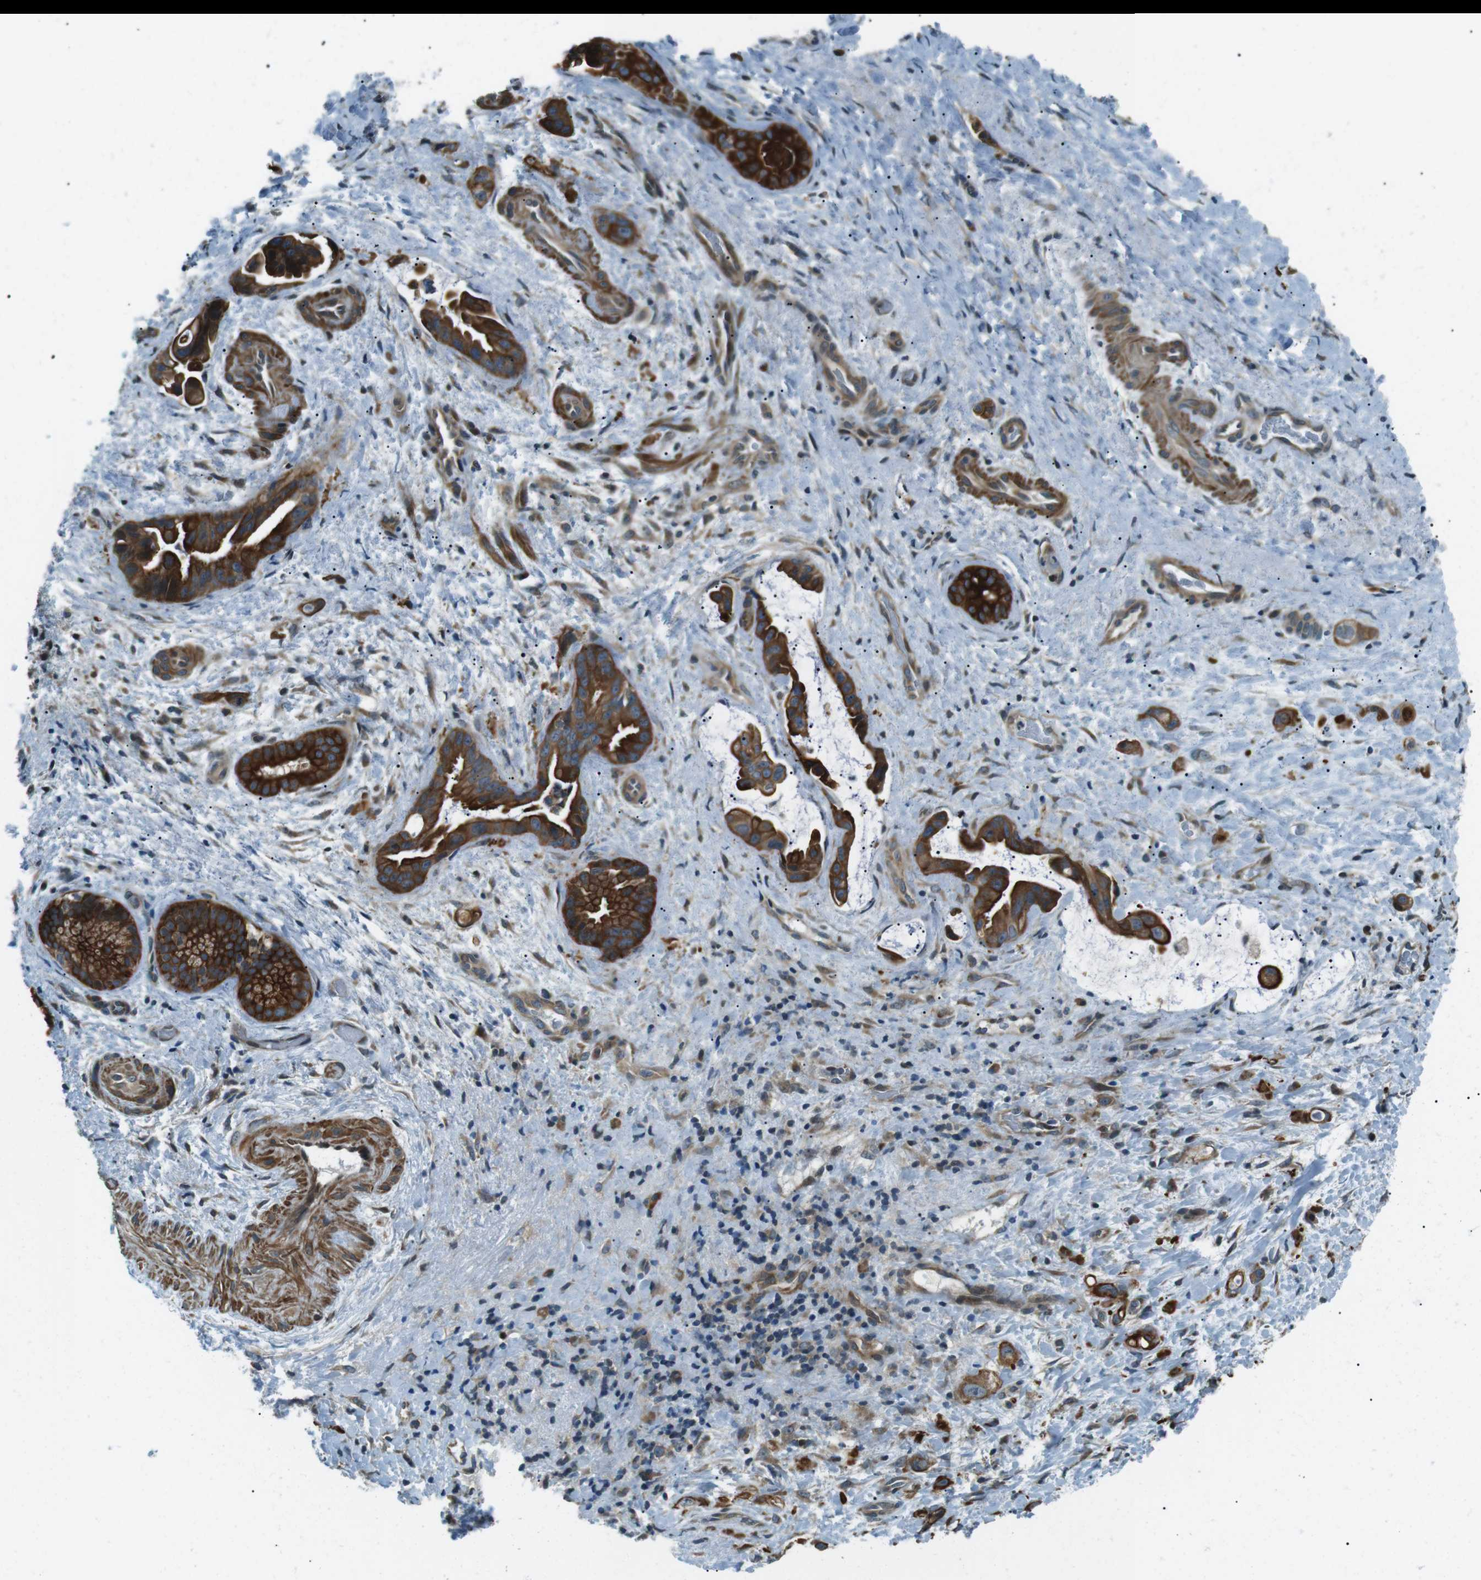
{"staining": {"intensity": "strong", "quantity": ">75%", "location": "cytoplasmic/membranous"}, "tissue": "liver cancer", "cell_type": "Tumor cells", "image_type": "cancer", "snomed": [{"axis": "morphology", "description": "Cholangiocarcinoma"}, {"axis": "topography", "description": "Liver"}], "caption": "This photomicrograph displays liver cholangiocarcinoma stained with immunohistochemistry (IHC) to label a protein in brown. The cytoplasmic/membranous of tumor cells show strong positivity for the protein. Nuclei are counter-stained blue.", "gene": "TMEM74", "patient": {"sex": "female", "age": 65}}